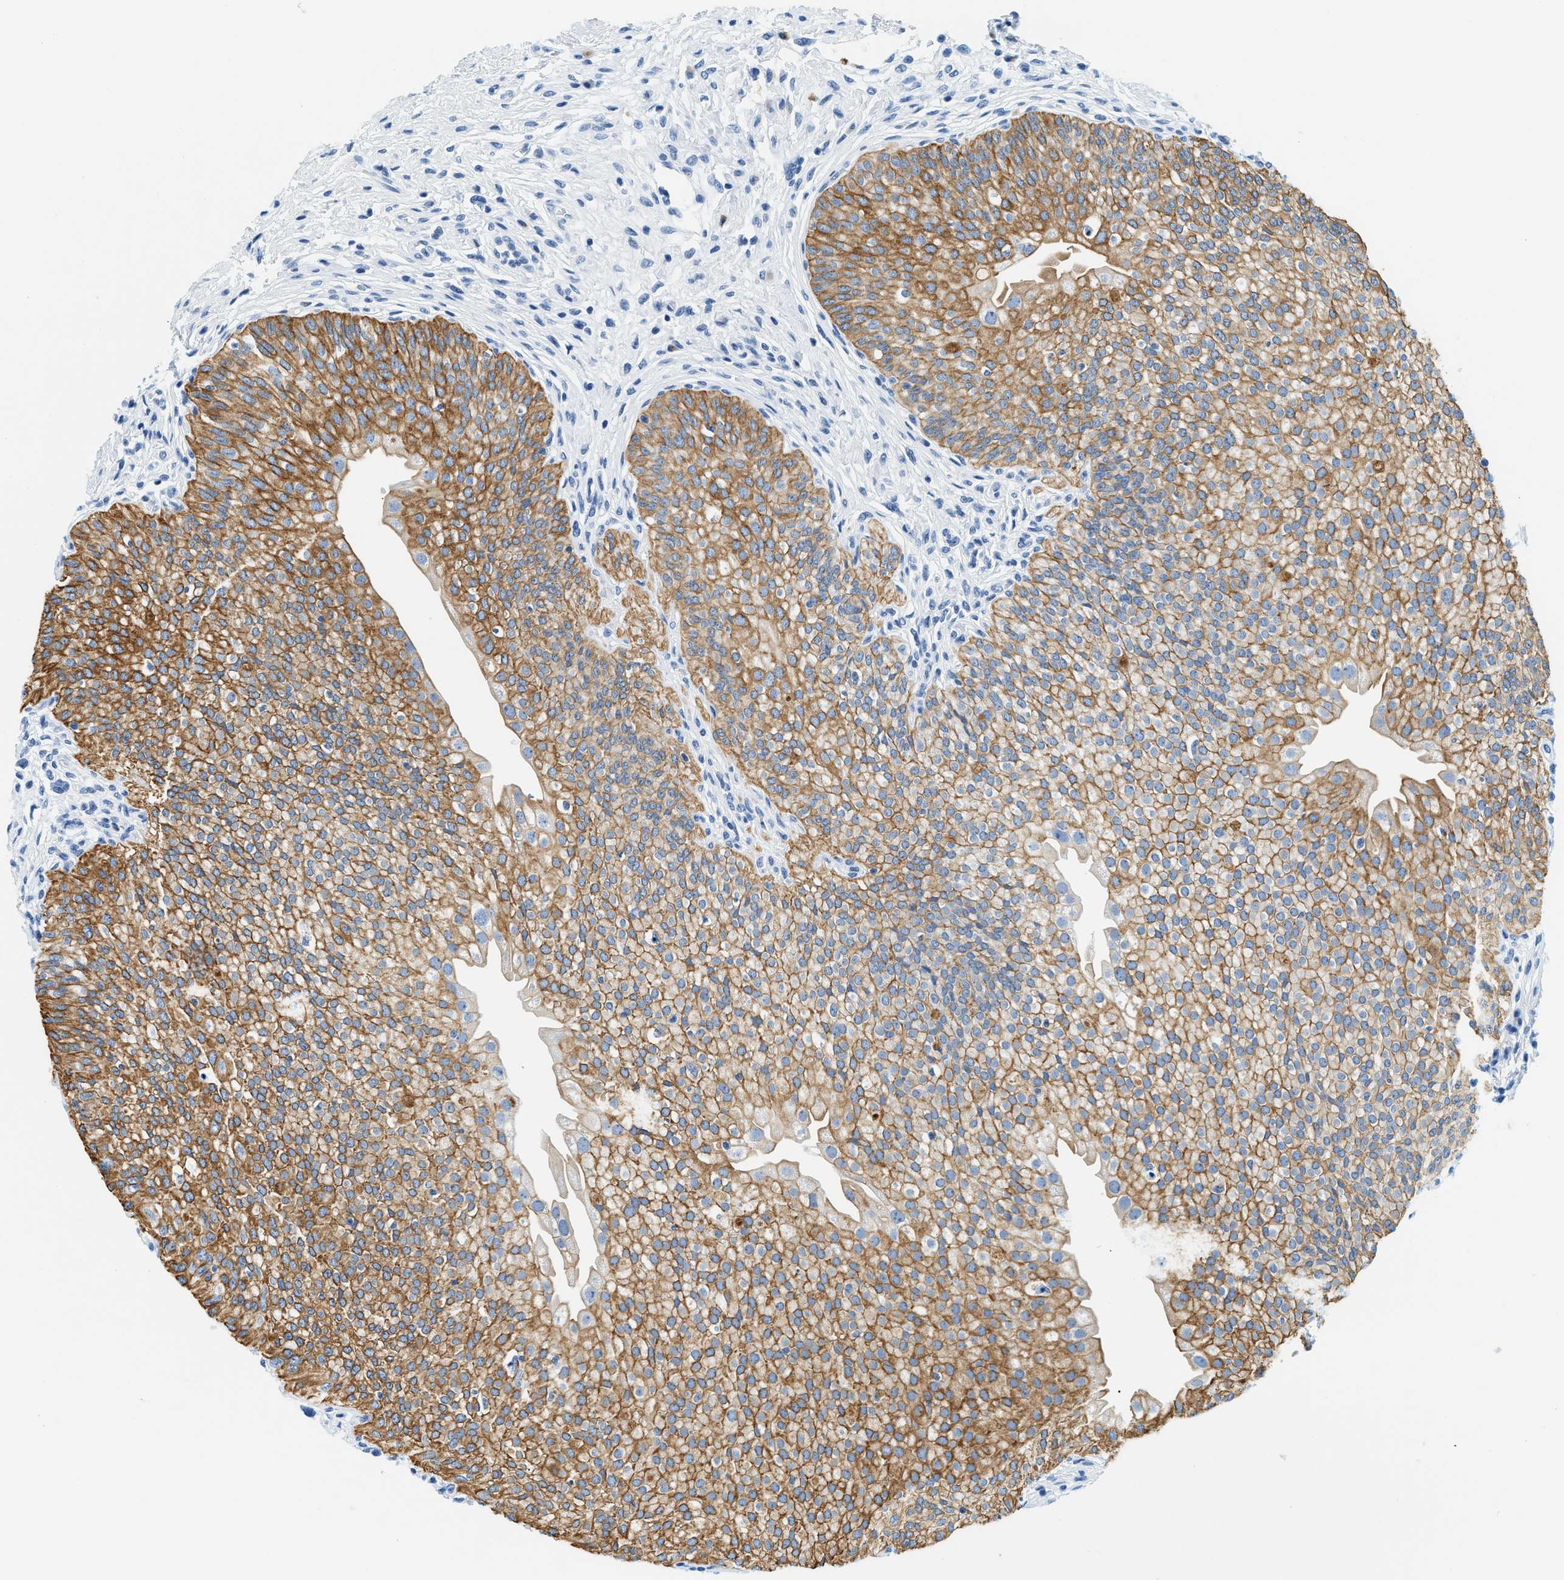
{"staining": {"intensity": "moderate", "quantity": ">75%", "location": "cytoplasmic/membranous"}, "tissue": "urinary bladder", "cell_type": "Urothelial cells", "image_type": "normal", "snomed": [{"axis": "morphology", "description": "Normal tissue, NOS"}, {"axis": "topography", "description": "Urinary bladder"}], "caption": "Protein staining demonstrates moderate cytoplasmic/membranous positivity in about >75% of urothelial cells in benign urinary bladder.", "gene": "STXBP2", "patient": {"sex": "male", "age": 46}}